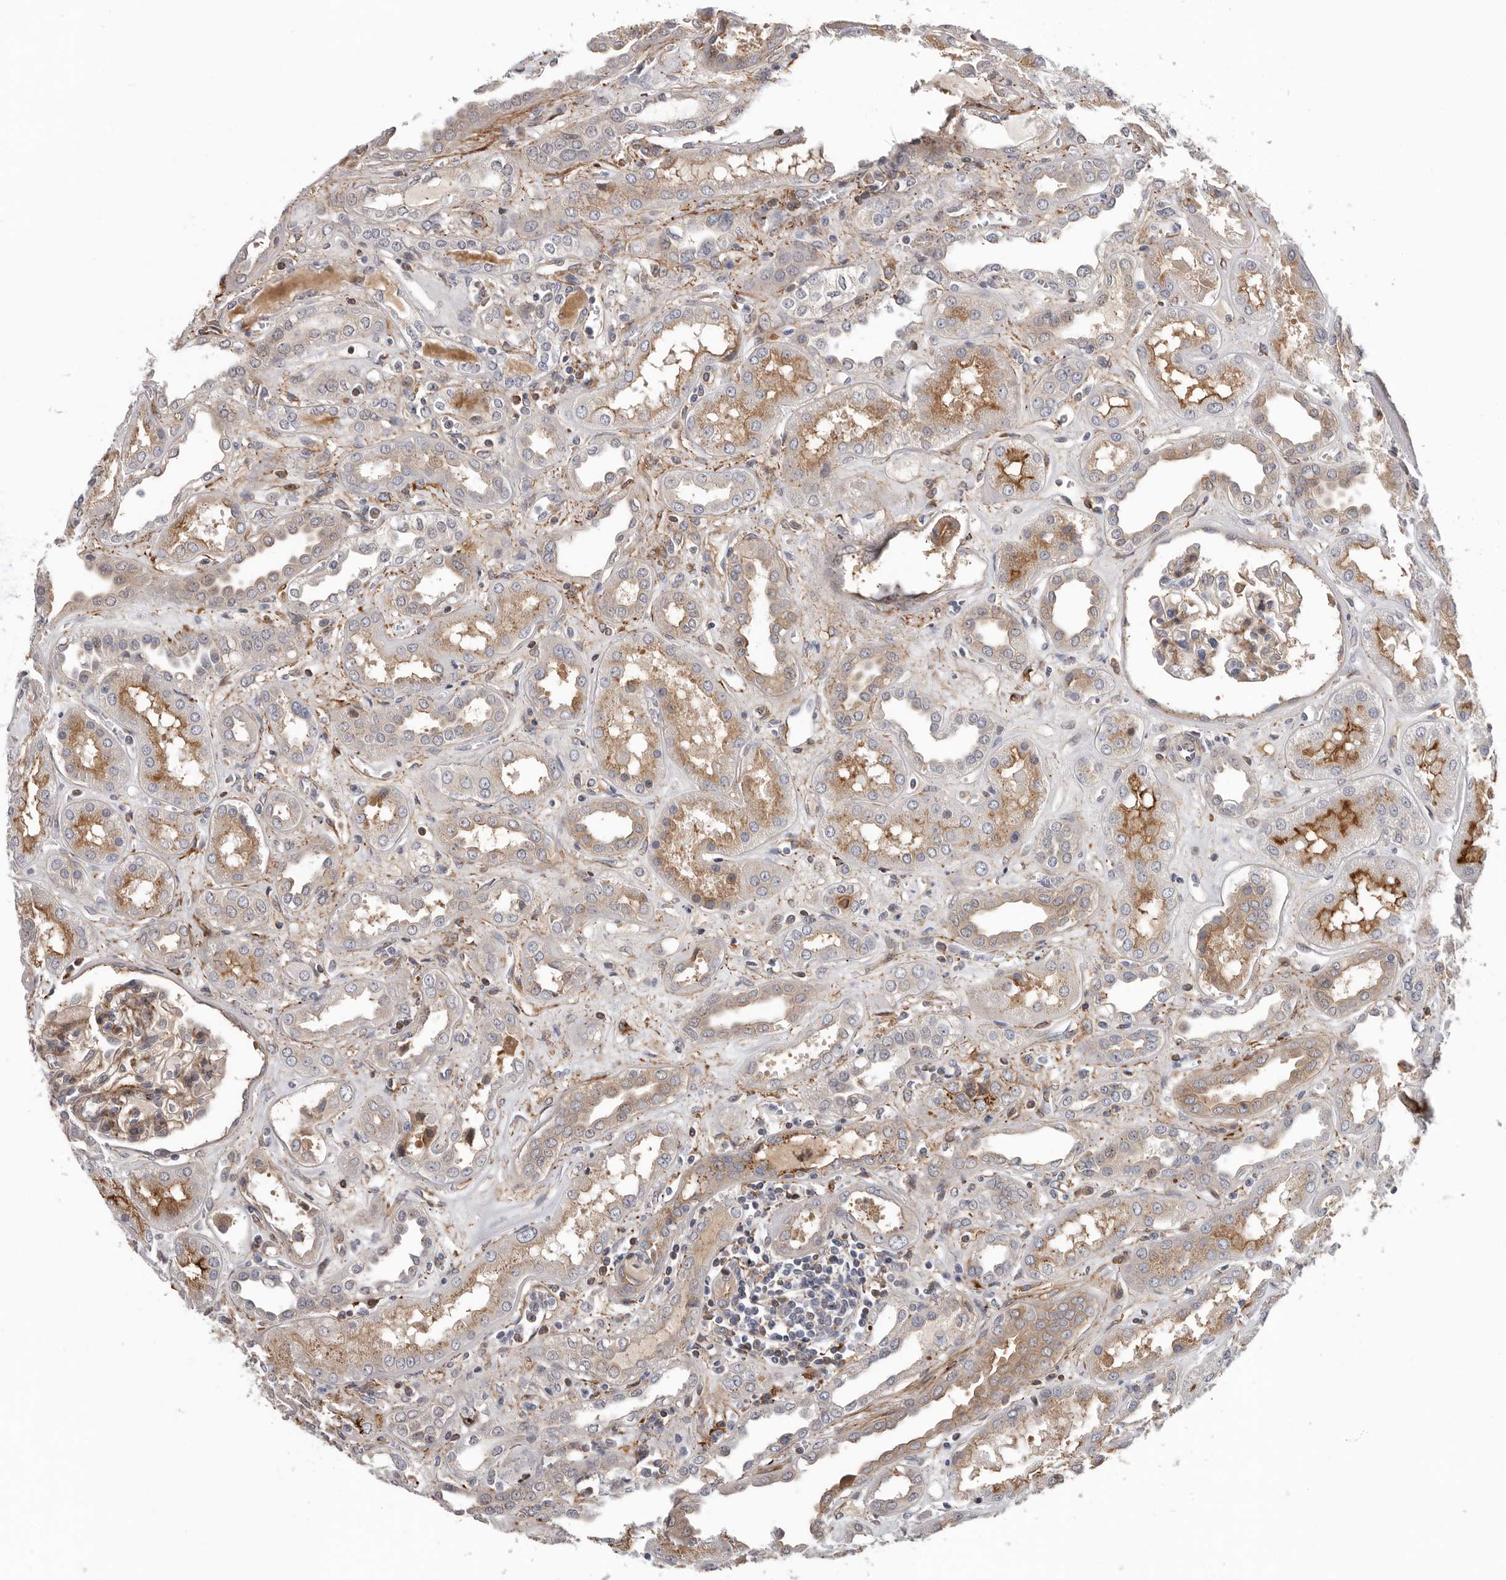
{"staining": {"intensity": "moderate", "quantity": ">75%", "location": "cytoplasmic/membranous"}, "tissue": "kidney", "cell_type": "Cells in glomeruli", "image_type": "normal", "snomed": [{"axis": "morphology", "description": "Normal tissue, NOS"}, {"axis": "topography", "description": "Kidney"}], "caption": "Moderate cytoplasmic/membranous protein staining is identified in approximately >75% of cells in glomeruli in kidney. Ihc stains the protein of interest in brown and the nuclei are stained blue.", "gene": "ATXN3L", "patient": {"sex": "male", "age": 59}}